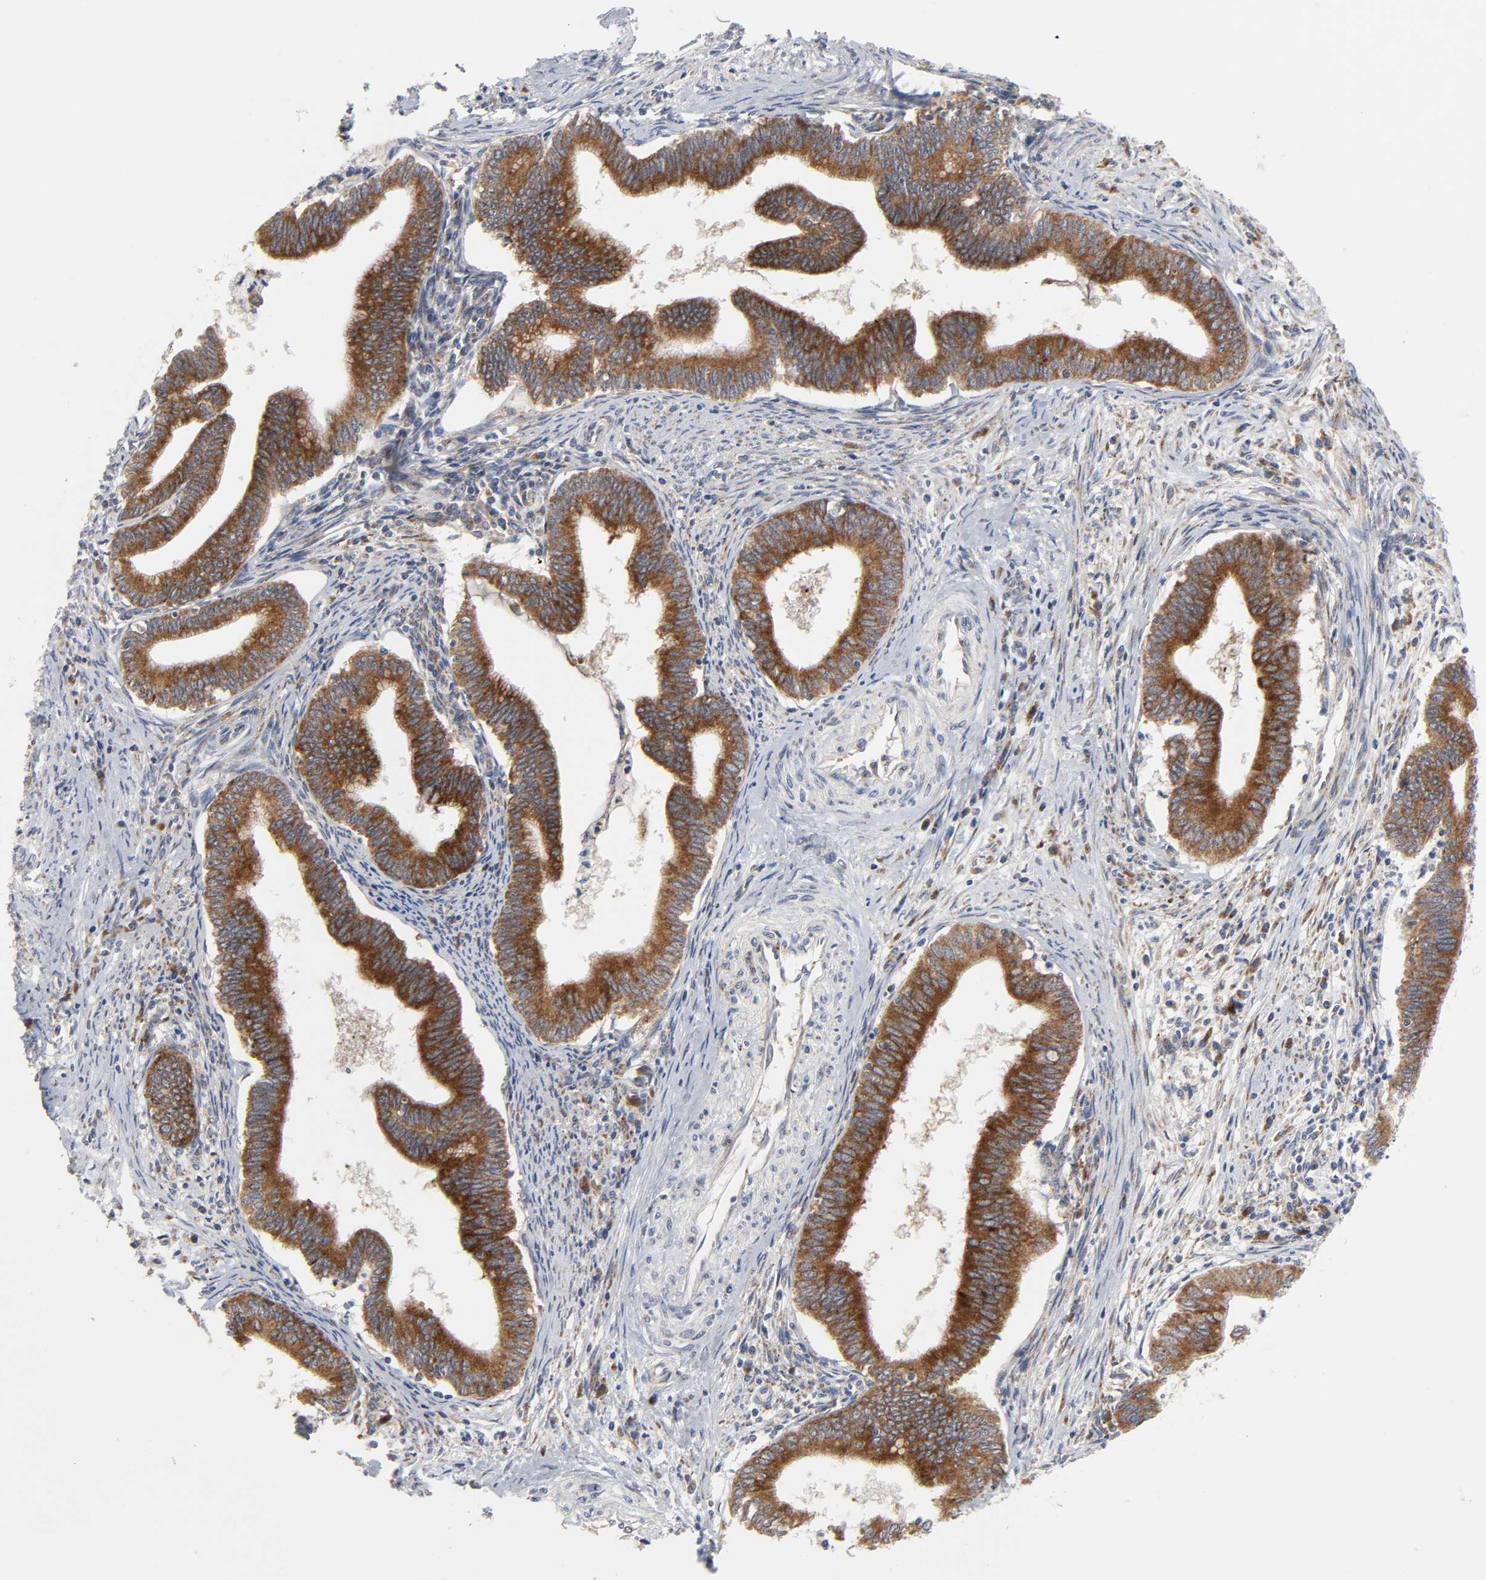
{"staining": {"intensity": "strong", "quantity": ">75%", "location": "cytoplasmic/membranous"}, "tissue": "cervical cancer", "cell_type": "Tumor cells", "image_type": "cancer", "snomed": [{"axis": "morphology", "description": "Adenocarcinoma, NOS"}, {"axis": "topography", "description": "Cervix"}], "caption": "Human cervical adenocarcinoma stained with a protein marker displays strong staining in tumor cells.", "gene": "BAX", "patient": {"sex": "female", "age": 36}}